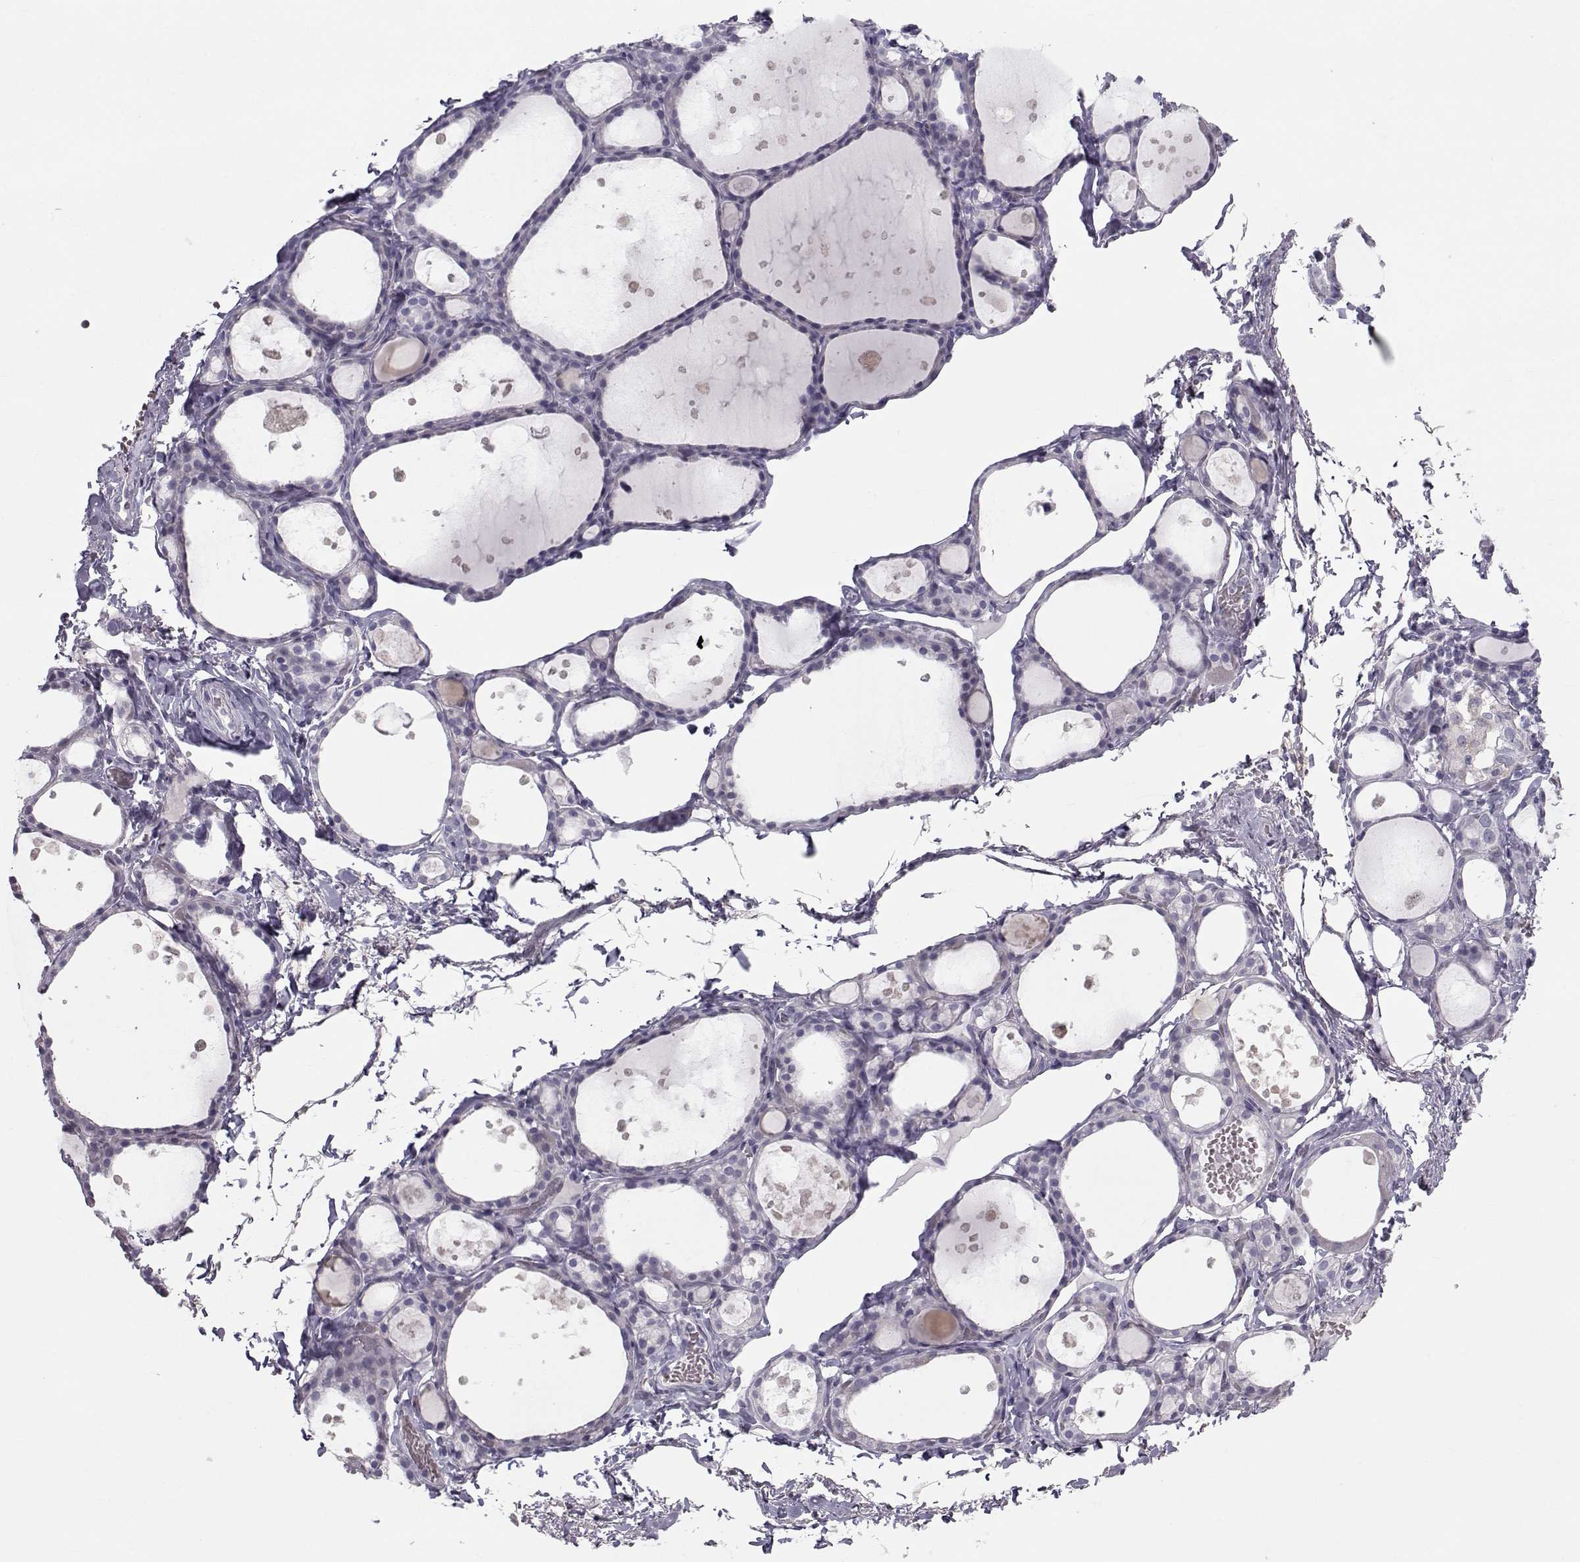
{"staining": {"intensity": "negative", "quantity": "none", "location": "none"}, "tissue": "thyroid gland", "cell_type": "Glandular cells", "image_type": "normal", "snomed": [{"axis": "morphology", "description": "Normal tissue, NOS"}, {"axis": "topography", "description": "Thyroid gland"}], "caption": "Glandular cells show no significant expression in benign thyroid gland. (Stains: DAB (3,3'-diaminobenzidine) immunohistochemistry with hematoxylin counter stain, Microscopy: brightfield microscopy at high magnification).", "gene": "GARIN3", "patient": {"sex": "male", "age": 68}}